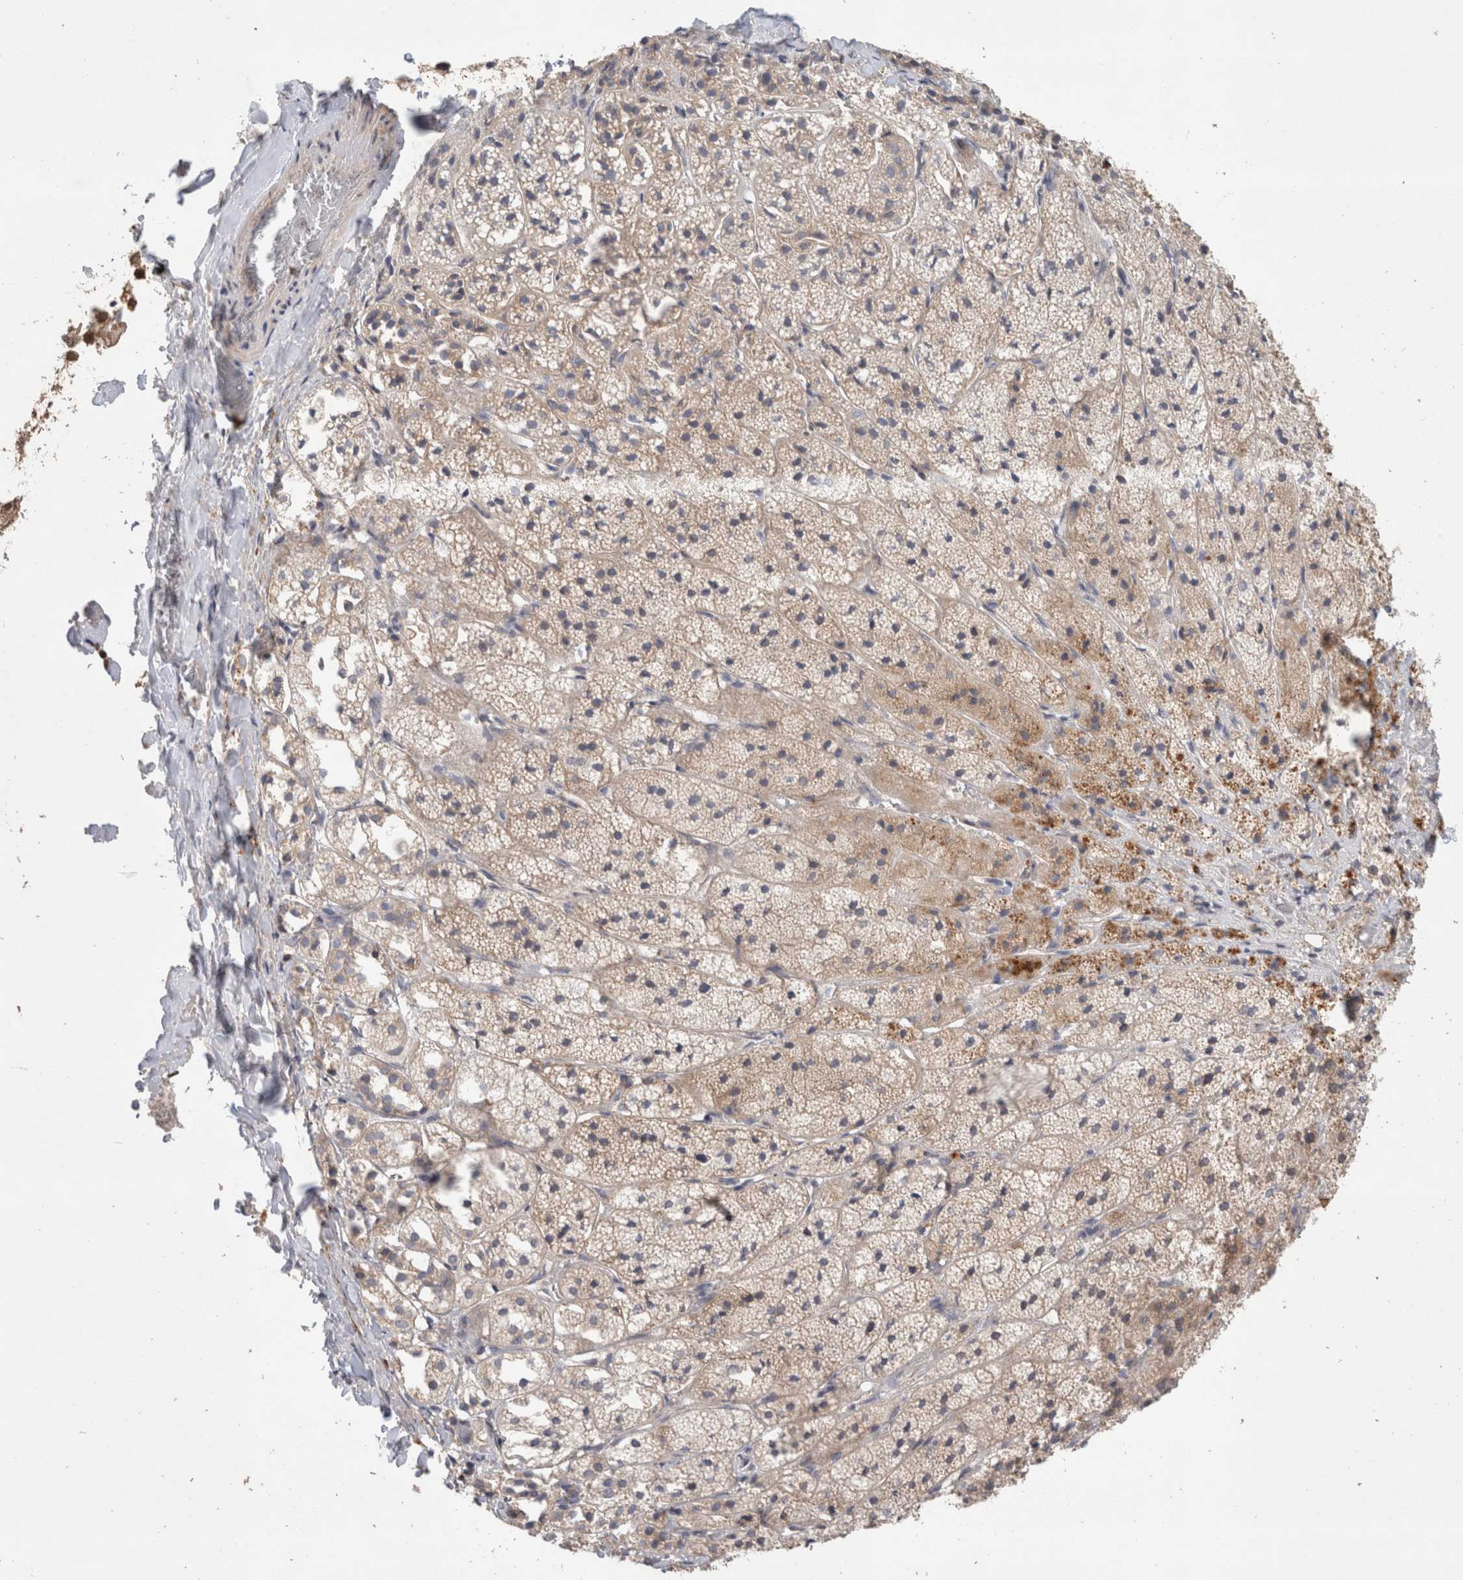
{"staining": {"intensity": "moderate", "quantity": ">75%", "location": "cytoplasmic/membranous,nuclear"}, "tissue": "adrenal gland", "cell_type": "Glandular cells", "image_type": "normal", "snomed": [{"axis": "morphology", "description": "Normal tissue, NOS"}, {"axis": "topography", "description": "Adrenal gland"}], "caption": "Immunohistochemistry photomicrograph of normal adrenal gland: human adrenal gland stained using immunohistochemistry demonstrates medium levels of moderate protein expression localized specifically in the cytoplasmic/membranous,nuclear of glandular cells, appearing as a cytoplasmic/membranous,nuclear brown color.", "gene": "SYDE2", "patient": {"sex": "female", "age": 44}}